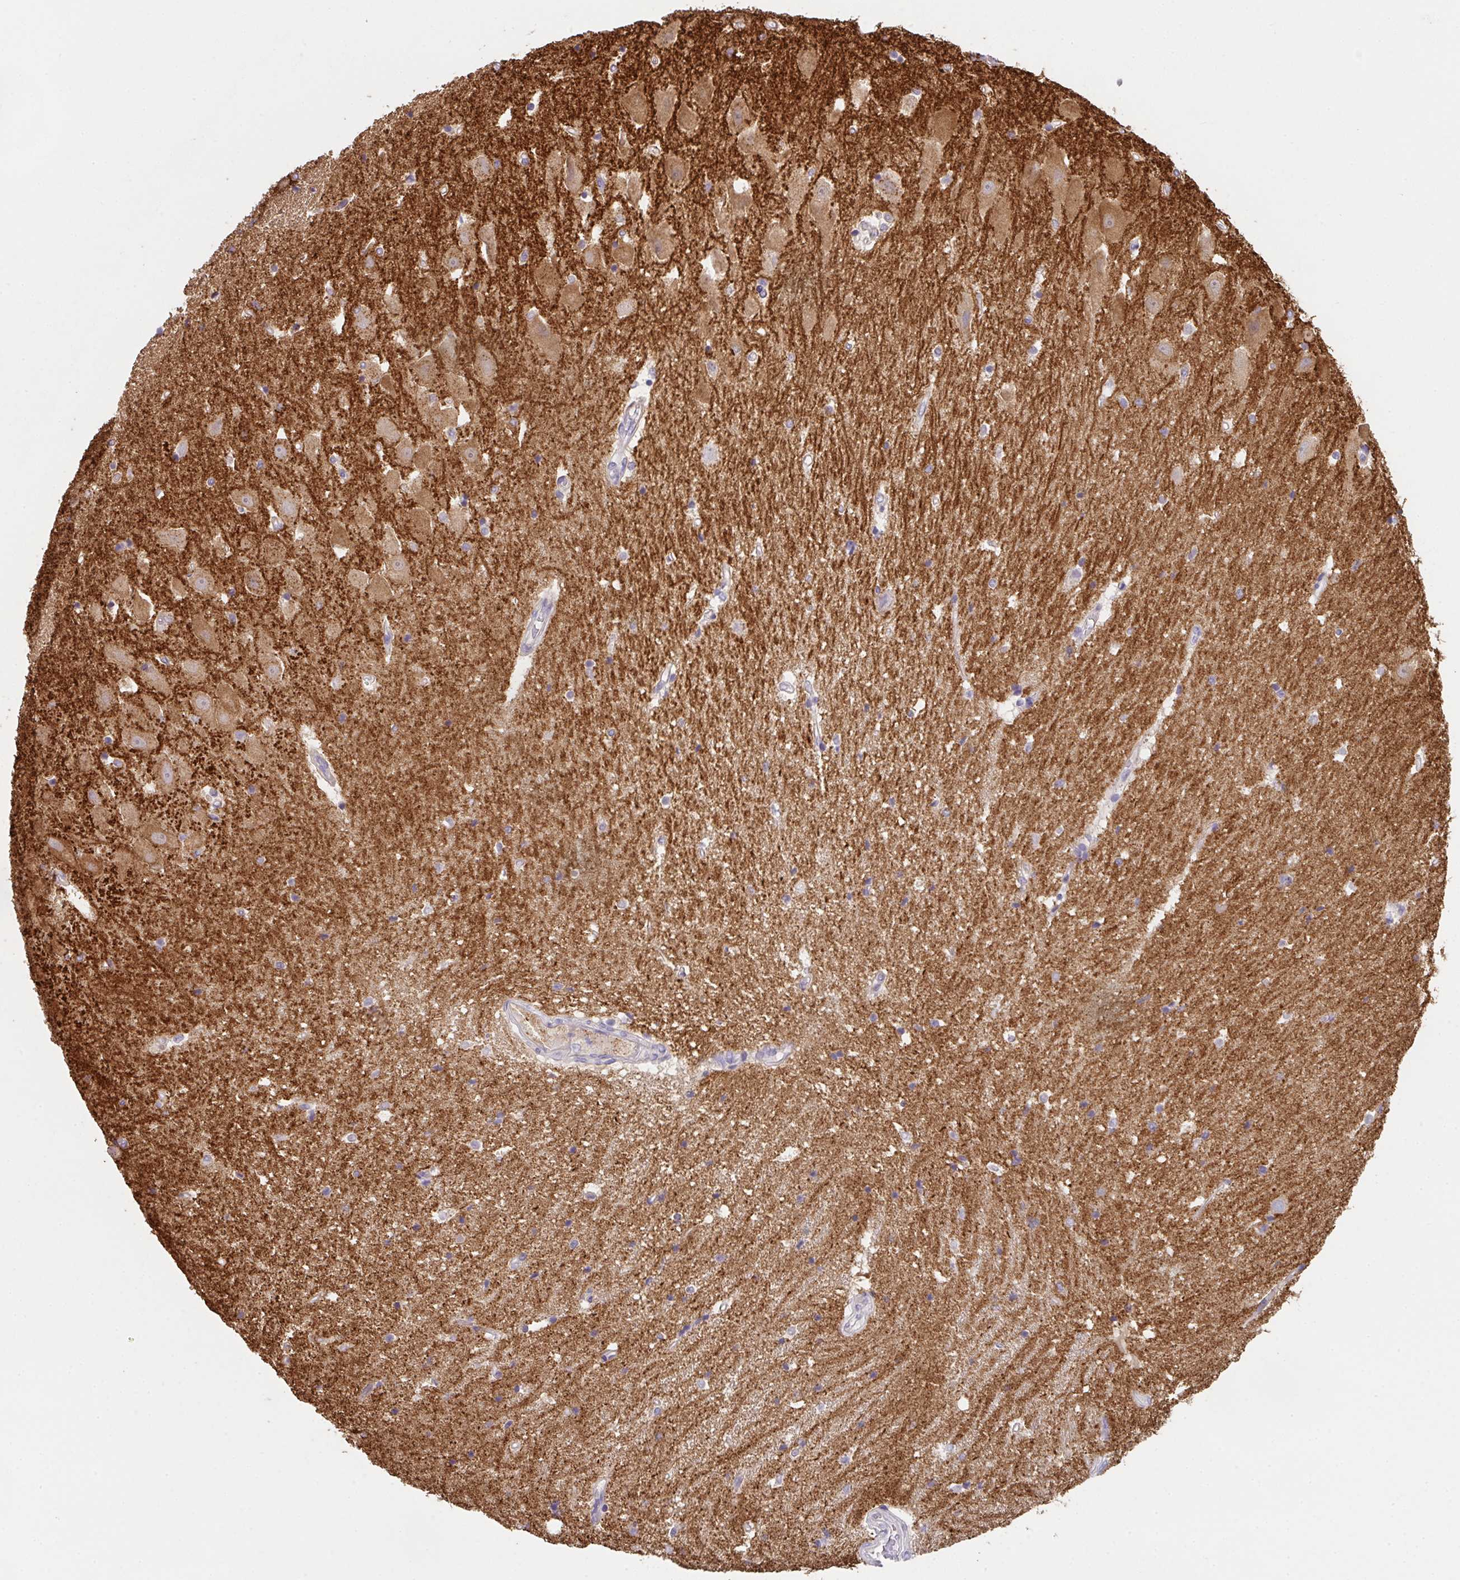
{"staining": {"intensity": "weak", "quantity": "<25%", "location": "cytoplasmic/membranous"}, "tissue": "hippocampus", "cell_type": "Glial cells", "image_type": "normal", "snomed": [{"axis": "morphology", "description": "Normal tissue, NOS"}, {"axis": "topography", "description": "Hippocampus"}], "caption": "The micrograph demonstrates no significant positivity in glial cells of hippocampus.", "gene": "DBN1", "patient": {"sex": "male", "age": 63}}